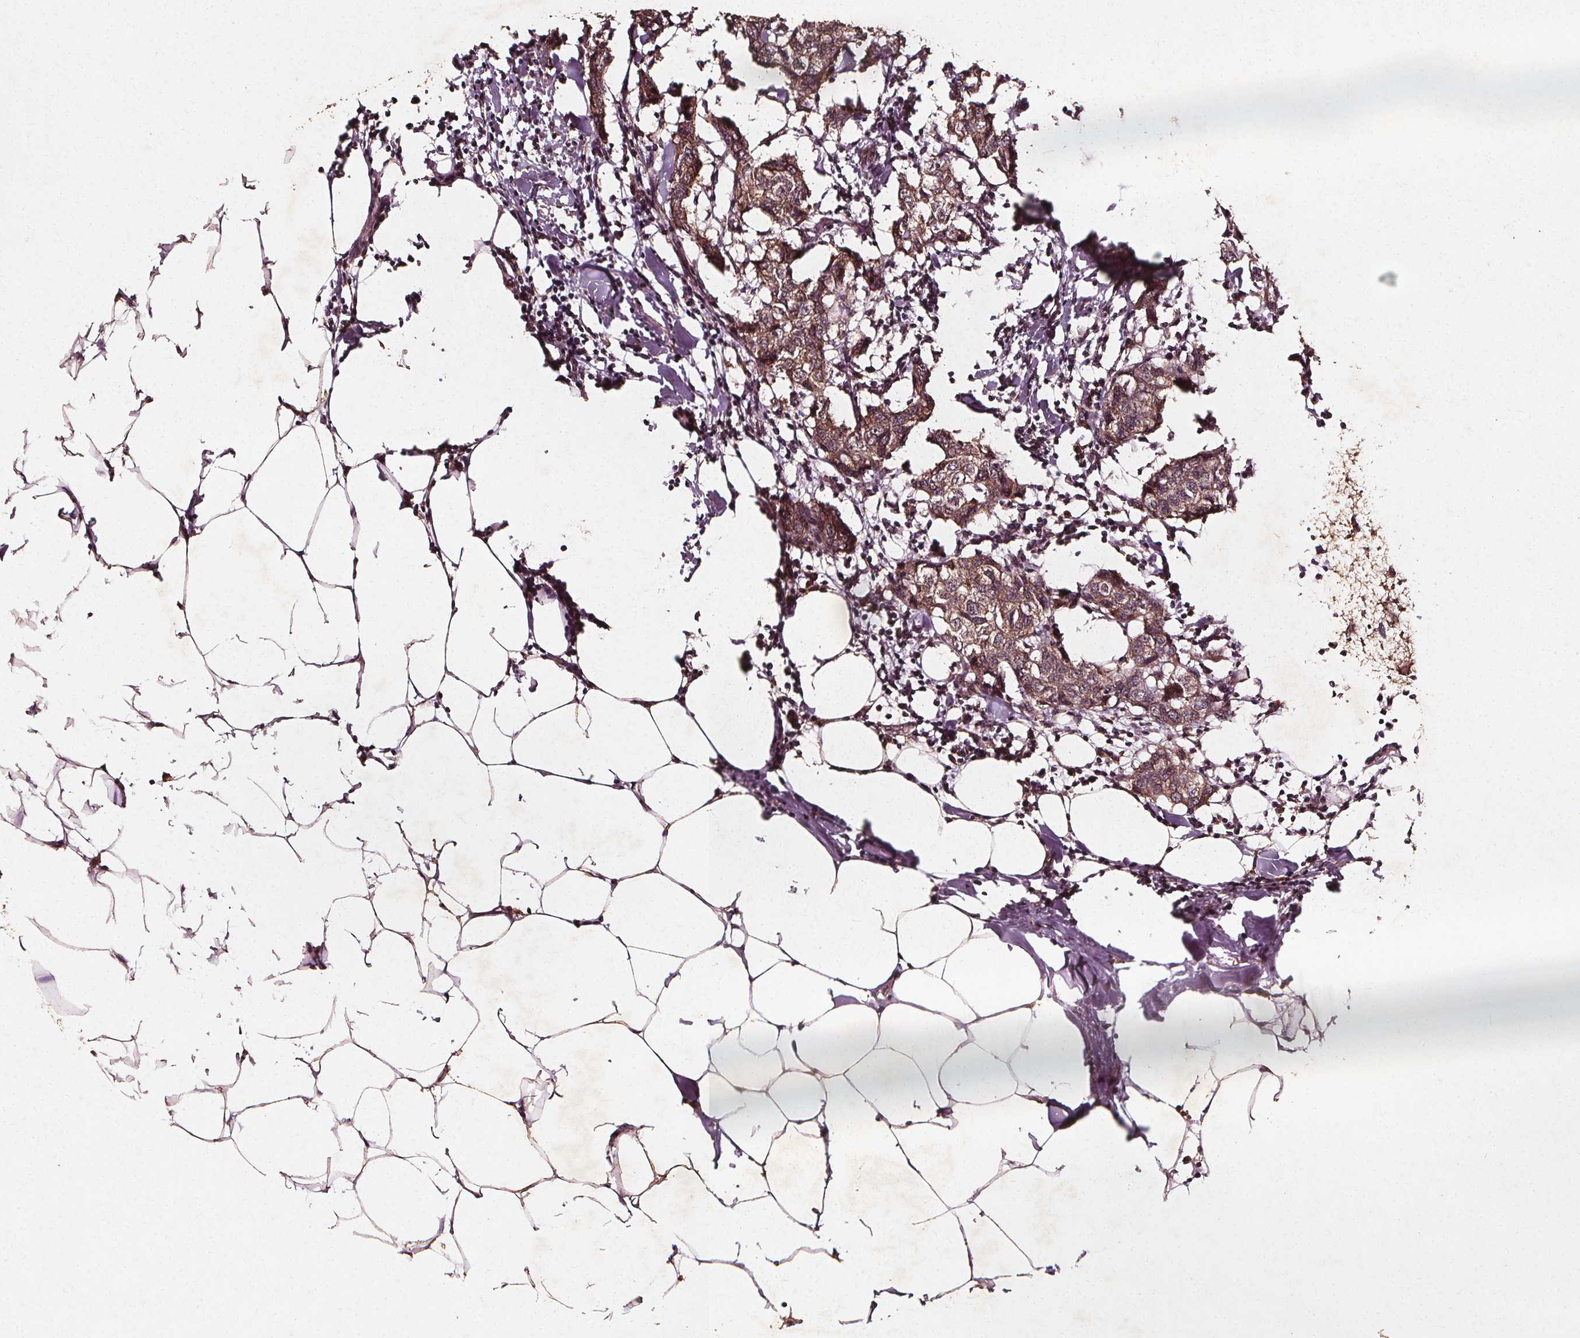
{"staining": {"intensity": "moderate", "quantity": ">75%", "location": "cytoplasmic/membranous"}, "tissue": "breast cancer", "cell_type": "Tumor cells", "image_type": "cancer", "snomed": [{"axis": "morphology", "description": "Duct carcinoma"}, {"axis": "topography", "description": "Breast"}], "caption": "An image of breast intraductal carcinoma stained for a protein reveals moderate cytoplasmic/membranous brown staining in tumor cells. (Stains: DAB in brown, nuclei in blue, Microscopy: brightfield microscopy at high magnification).", "gene": "ABCA1", "patient": {"sex": "female", "age": 27}}